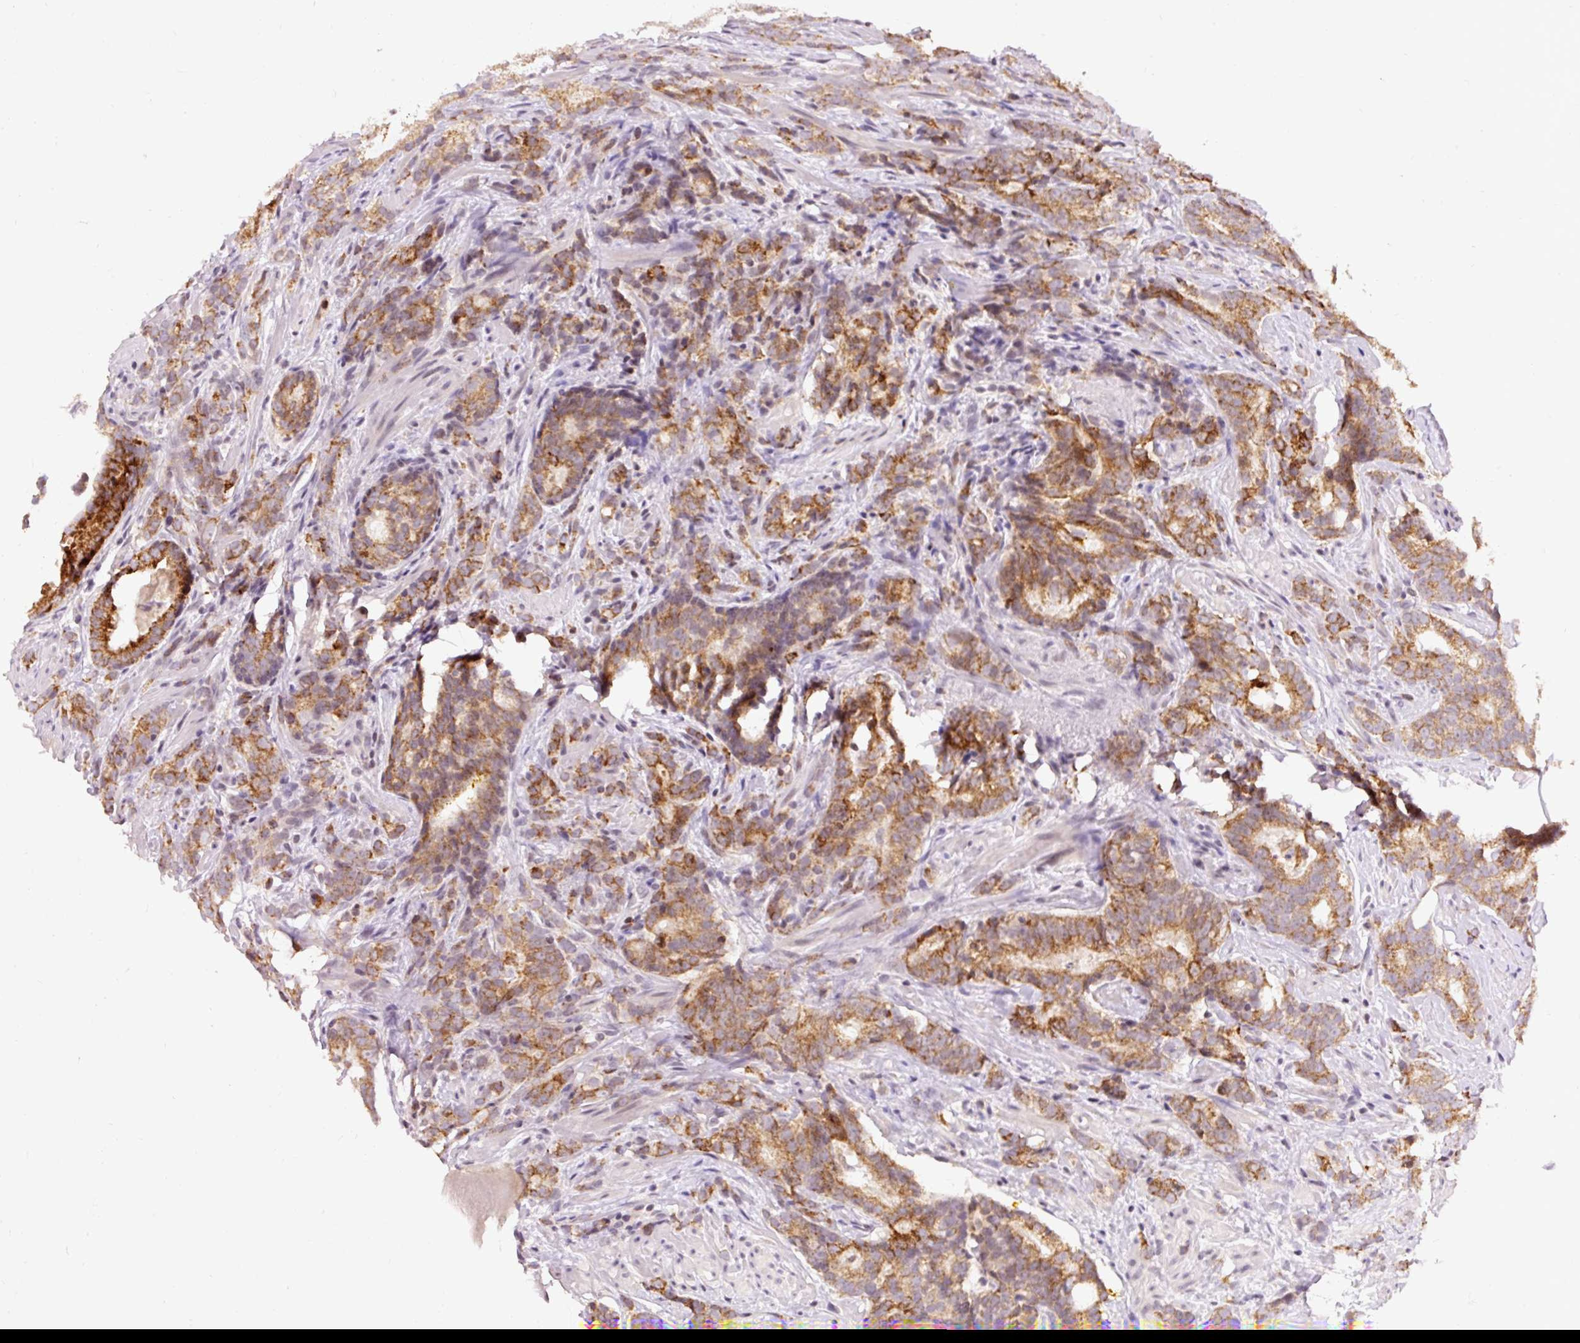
{"staining": {"intensity": "moderate", "quantity": ">75%", "location": "cytoplasmic/membranous"}, "tissue": "prostate cancer", "cell_type": "Tumor cells", "image_type": "cancer", "snomed": [{"axis": "morphology", "description": "Adenocarcinoma, High grade"}, {"axis": "topography", "description": "Prostate"}], "caption": "Immunohistochemical staining of prostate cancer demonstrates medium levels of moderate cytoplasmic/membranous expression in approximately >75% of tumor cells.", "gene": "ABHD11", "patient": {"sex": "male", "age": 64}}